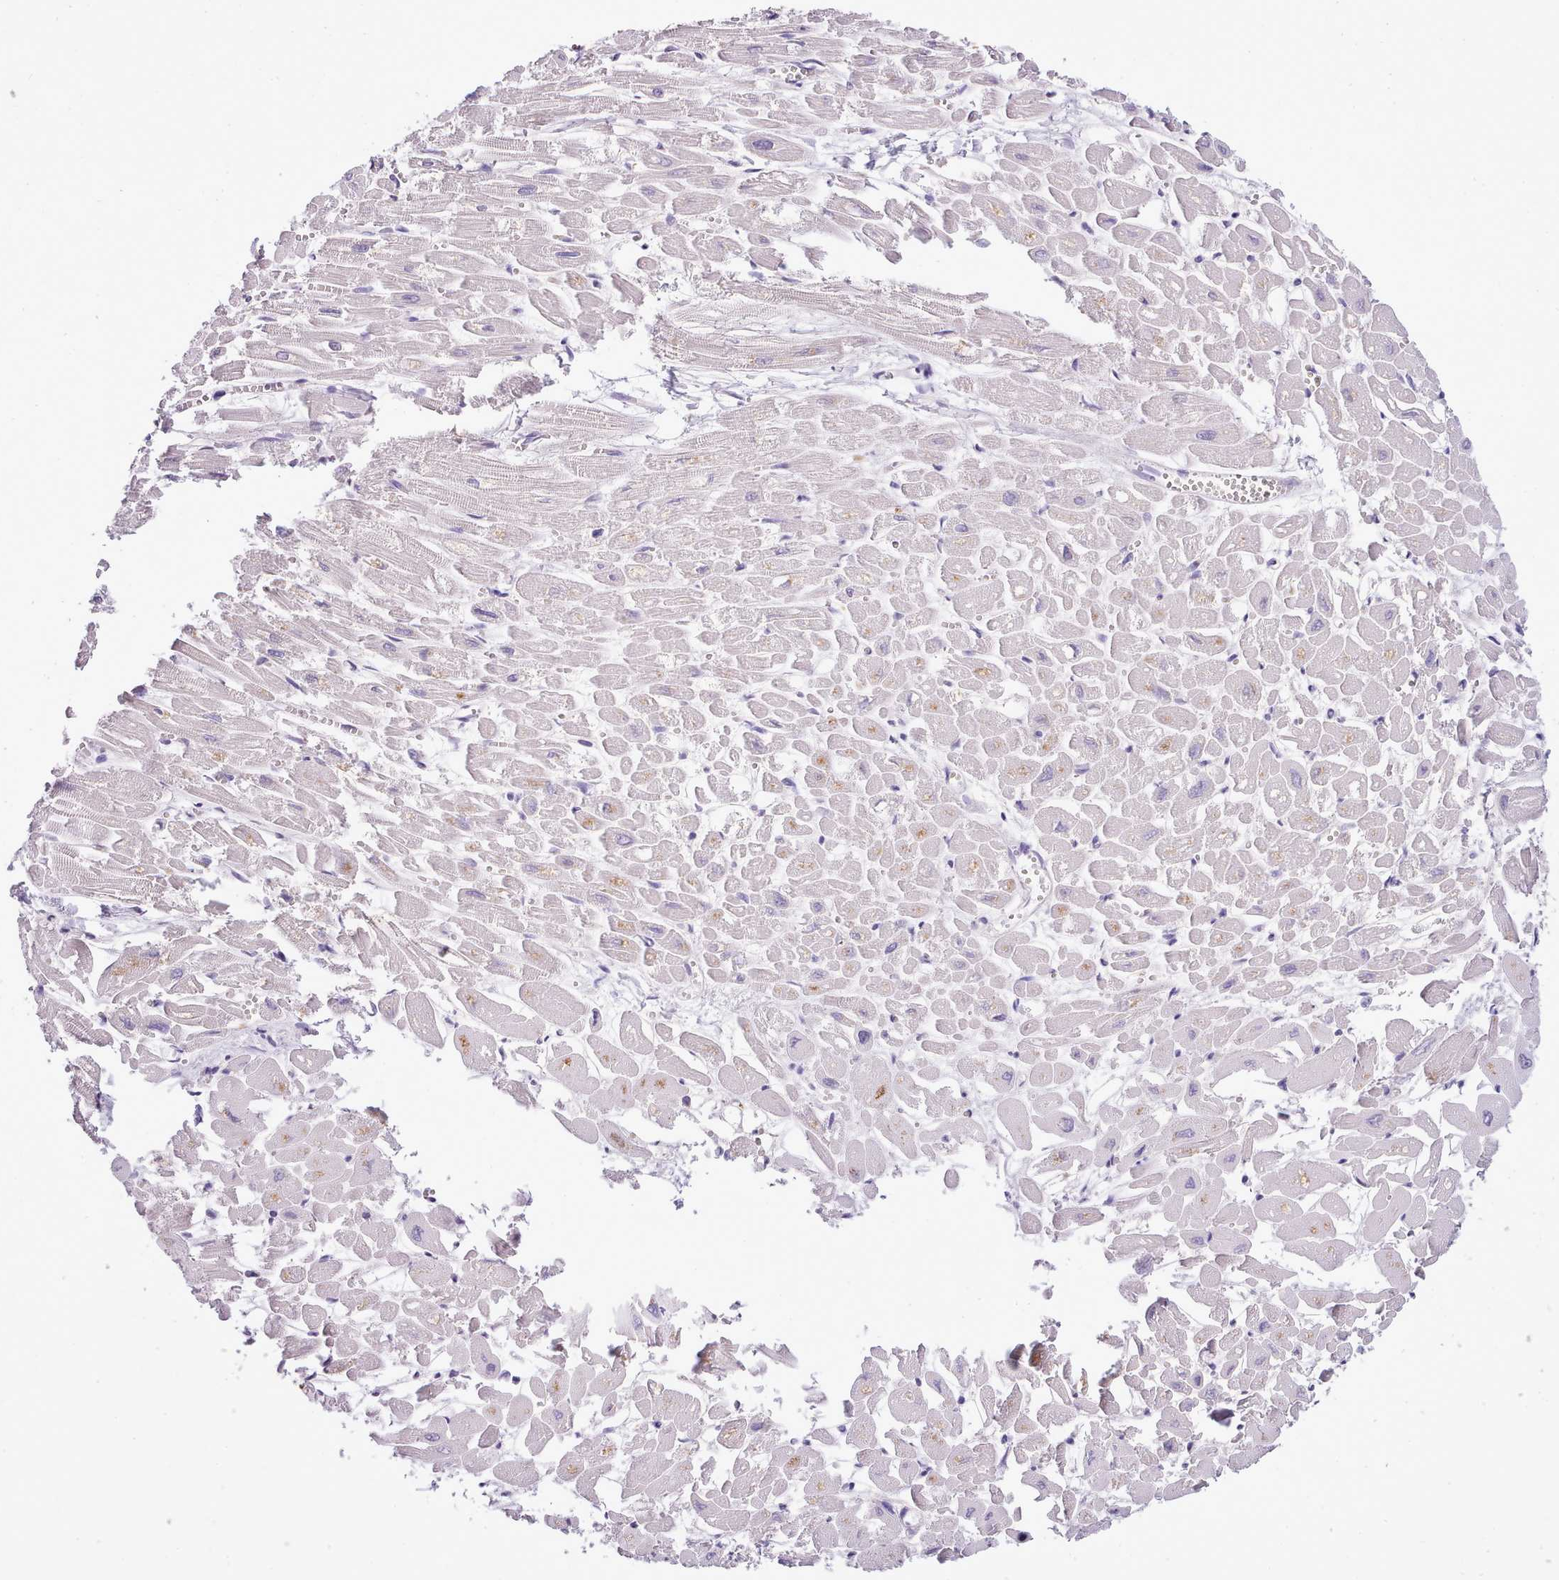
{"staining": {"intensity": "negative", "quantity": "none", "location": "none"}, "tissue": "heart muscle", "cell_type": "Cardiomyocytes", "image_type": "normal", "snomed": [{"axis": "morphology", "description": "Normal tissue, NOS"}, {"axis": "topography", "description": "Heart"}], "caption": "IHC image of unremarkable heart muscle stained for a protein (brown), which displays no expression in cardiomyocytes. Nuclei are stained in blue.", "gene": "FAM83E", "patient": {"sex": "male", "age": 54}}